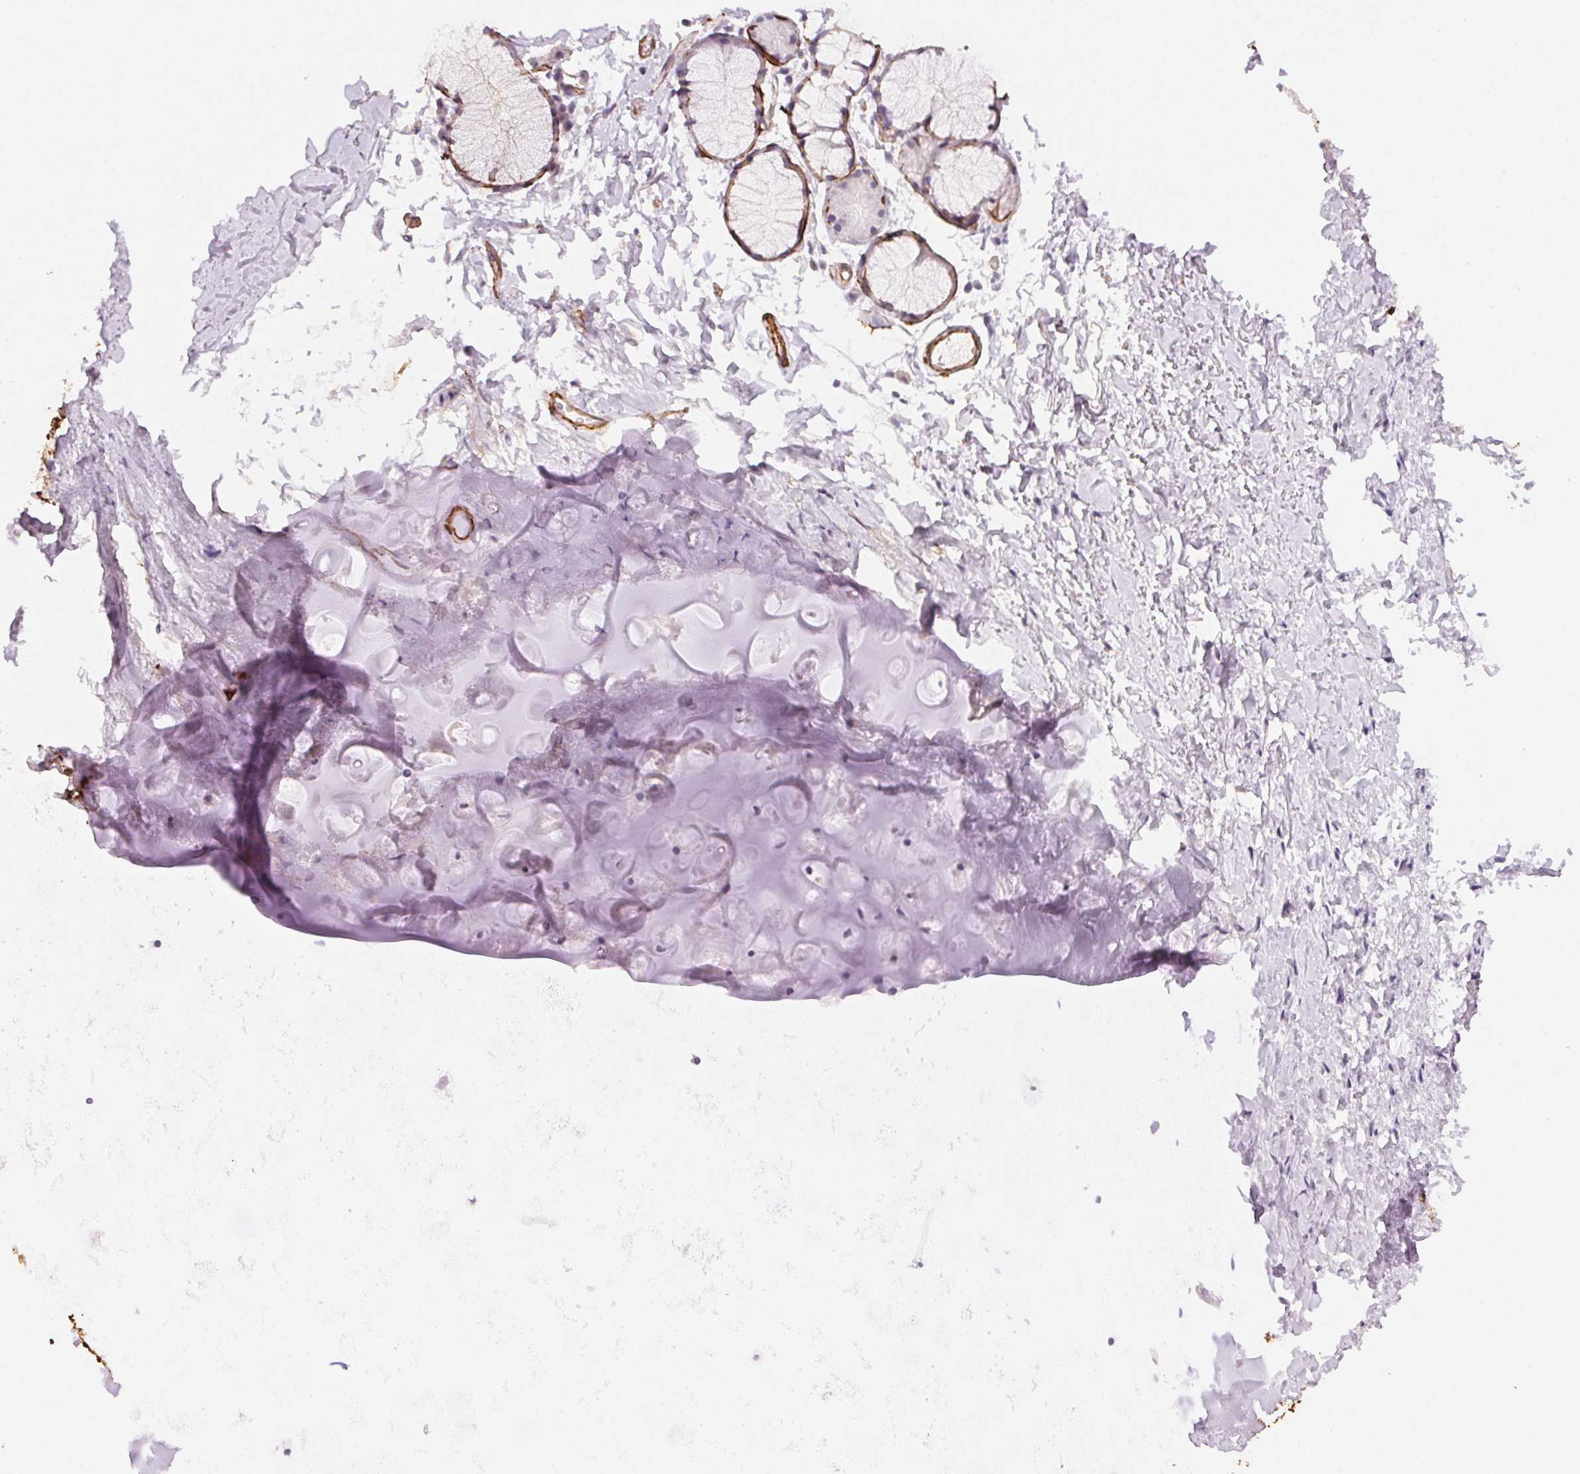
{"staining": {"intensity": "negative", "quantity": "none", "location": "none"}, "tissue": "adipose tissue", "cell_type": "Adipocytes", "image_type": "normal", "snomed": [{"axis": "morphology", "description": "Normal tissue, NOS"}, {"axis": "topography", "description": "Cartilage tissue"}, {"axis": "topography", "description": "Bronchus"}], "caption": "A high-resolution image shows IHC staining of benign adipose tissue, which exhibits no significant staining in adipocytes.", "gene": "GPX8", "patient": {"sex": "female", "age": 79}}